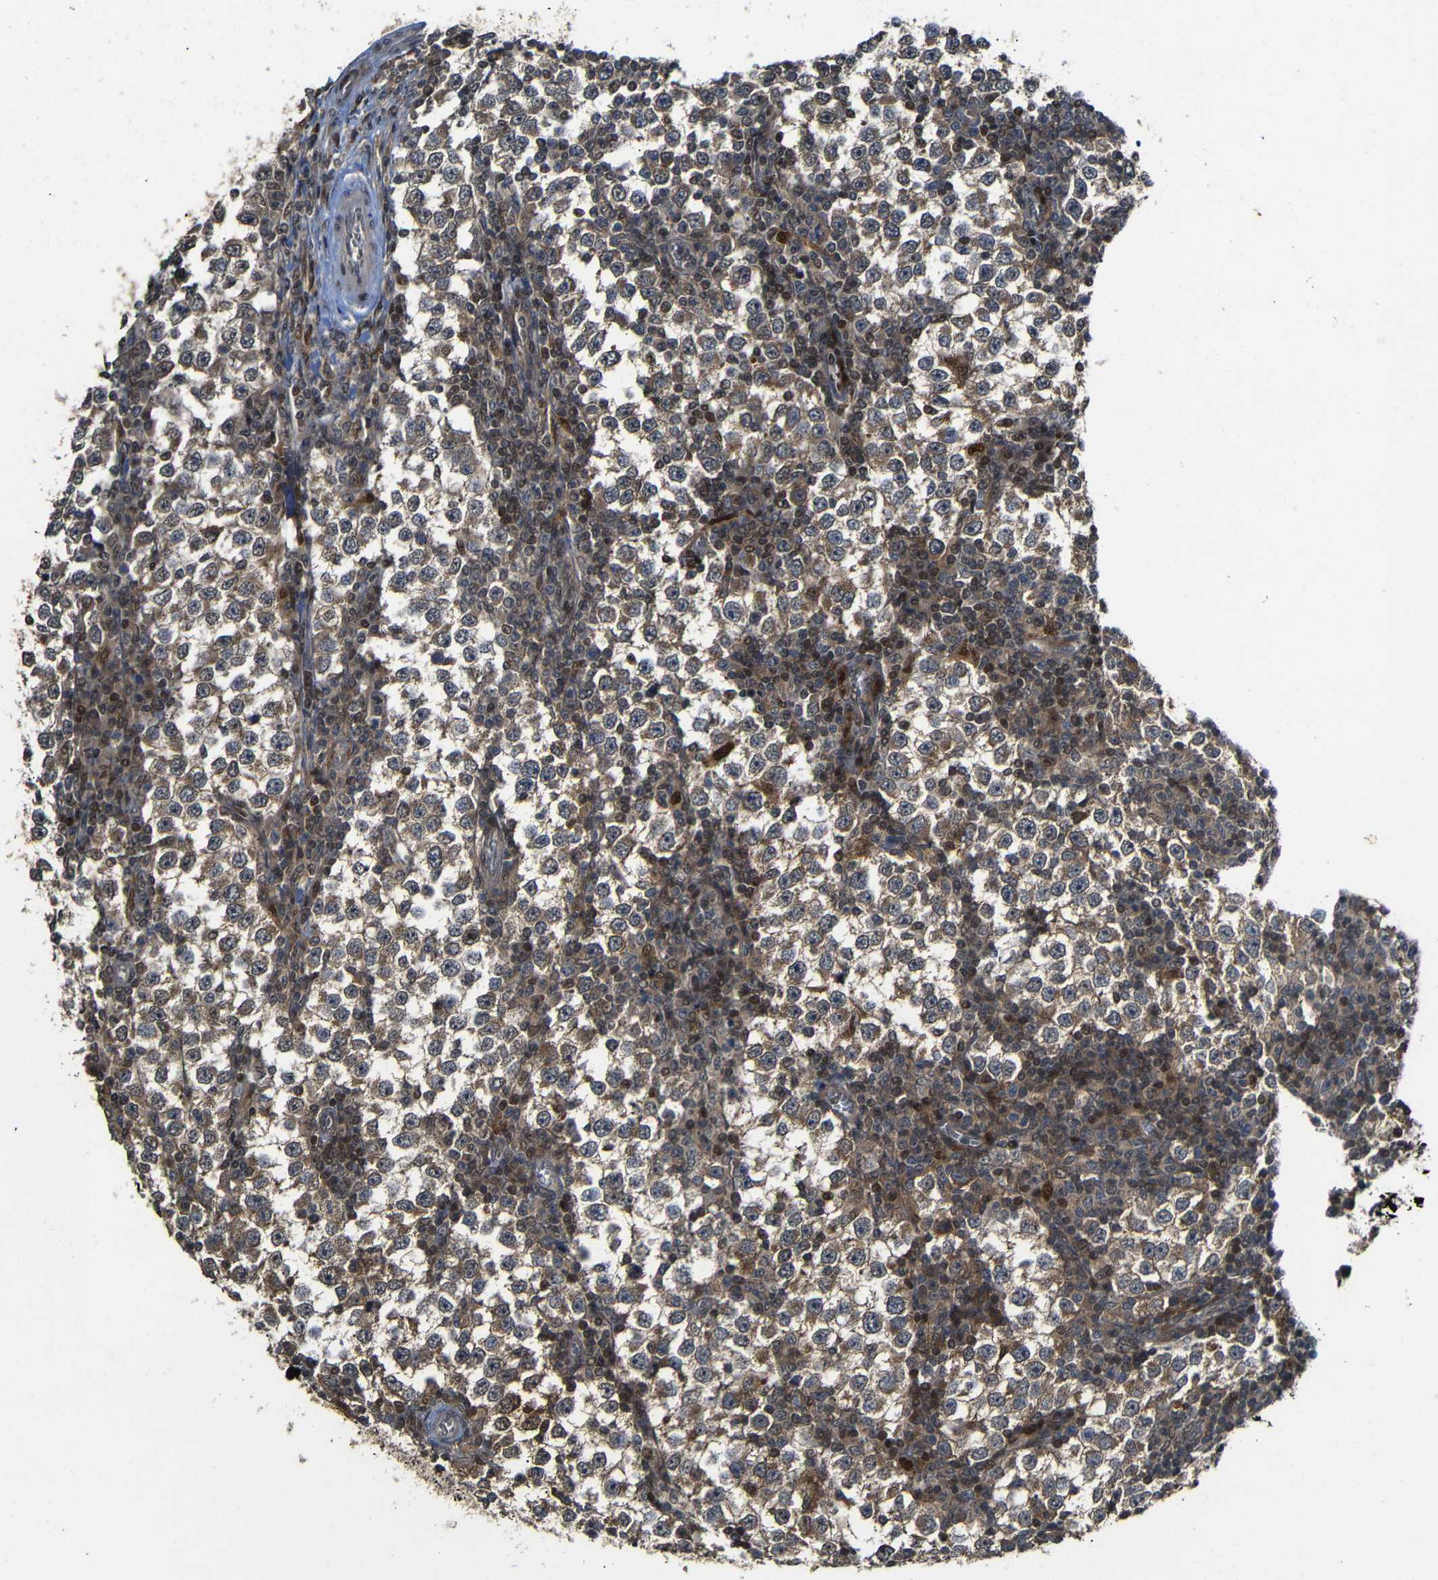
{"staining": {"intensity": "weak", "quantity": ">75%", "location": "cytoplasmic/membranous"}, "tissue": "testis cancer", "cell_type": "Tumor cells", "image_type": "cancer", "snomed": [{"axis": "morphology", "description": "Seminoma, NOS"}, {"axis": "topography", "description": "Testis"}], "caption": "Tumor cells show weak cytoplasmic/membranous staining in about >75% of cells in testis cancer (seminoma). (DAB (3,3'-diaminobenzidine) IHC, brown staining for protein, blue staining for nuclei).", "gene": "ATG12", "patient": {"sex": "male", "age": 65}}